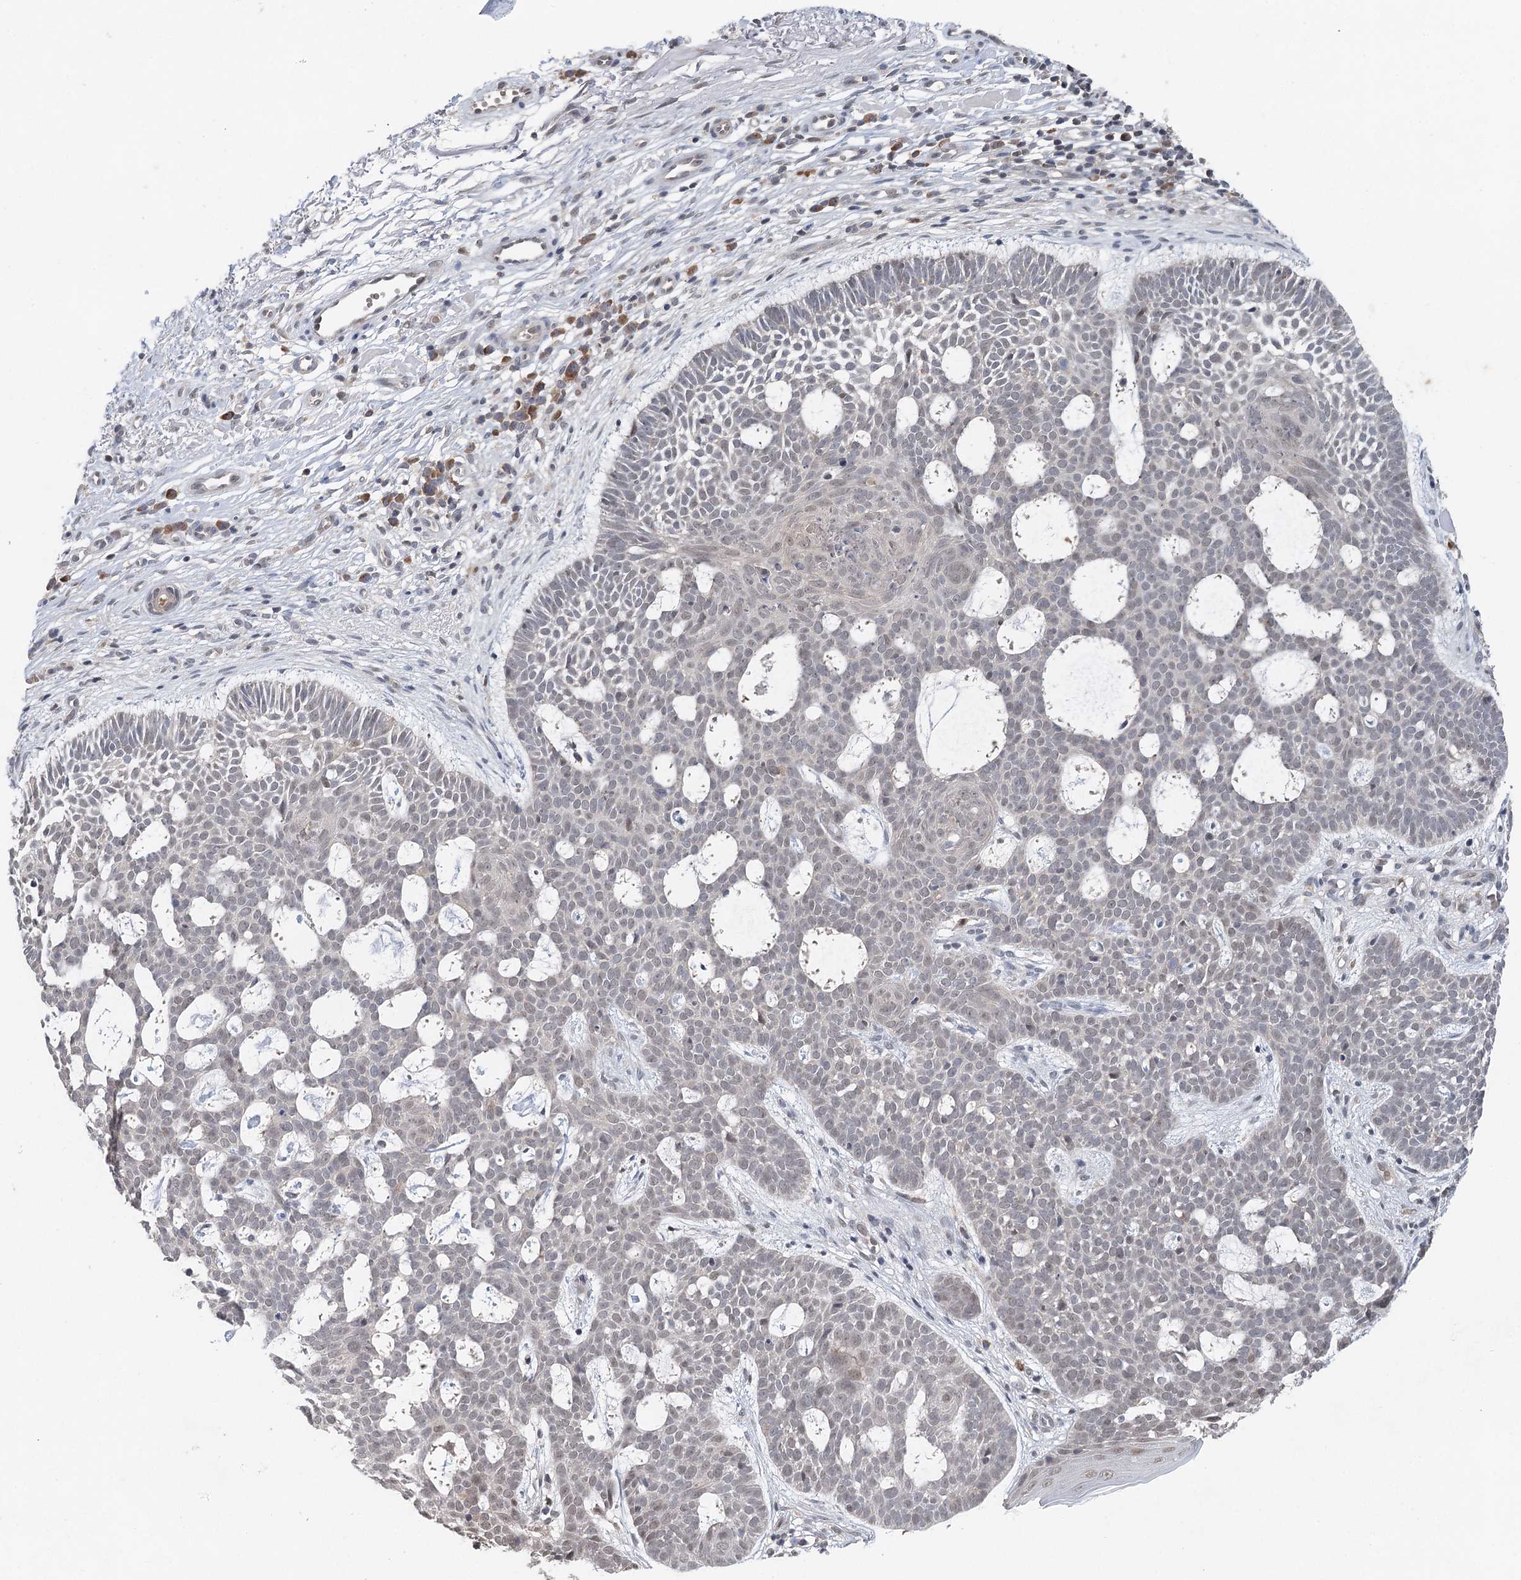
{"staining": {"intensity": "negative", "quantity": "none", "location": "none"}, "tissue": "skin cancer", "cell_type": "Tumor cells", "image_type": "cancer", "snomed": [{"axis": "morphology", "description": "Basal cell carcinoma"}, {"axis": "topography", "description": "Skin"}], "caption": "Skin cancer was stained to show a protein in brown. There is no significant positivity in tumor cells.", "gene": "BLTP1", "patient": {"sex": "male", "age": 85}}